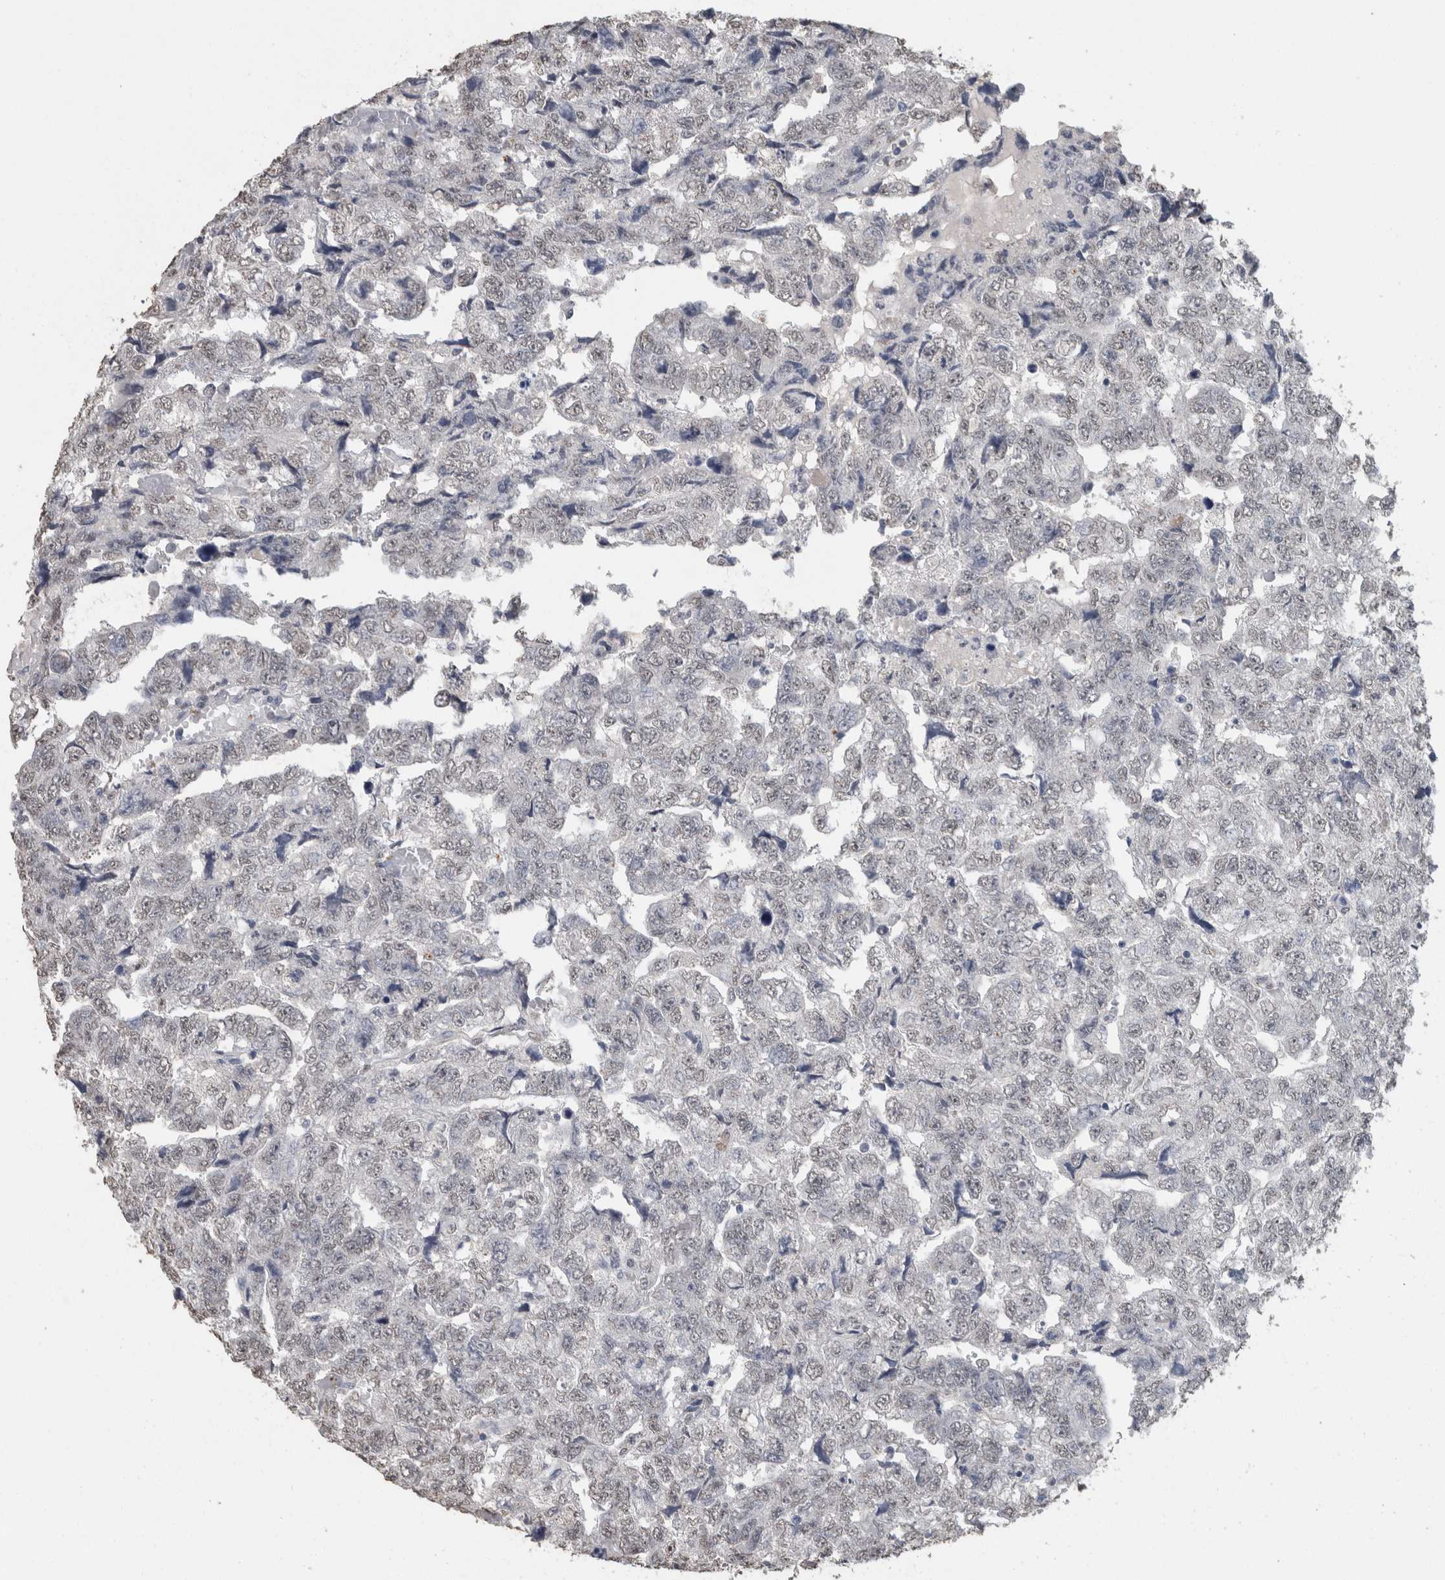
{"staining": {"intensity": "negative", "quantity": "none", "location": "none"}, "tissue": "testis cancer", "cell_type": "Tumor cells", "image_type": "cancer", "snomed": [{"axis": "morphology", "description": "Carcinoma, Embryonal, NOS"}, {"axis": "topography", "description": "Testis"}], "caption": "Tumor cells are negative for protein expression in human testis cancer (embryonal carcinoma).", "gene": "LTBP1", "patient": {"sex": "male", "age": 36}}